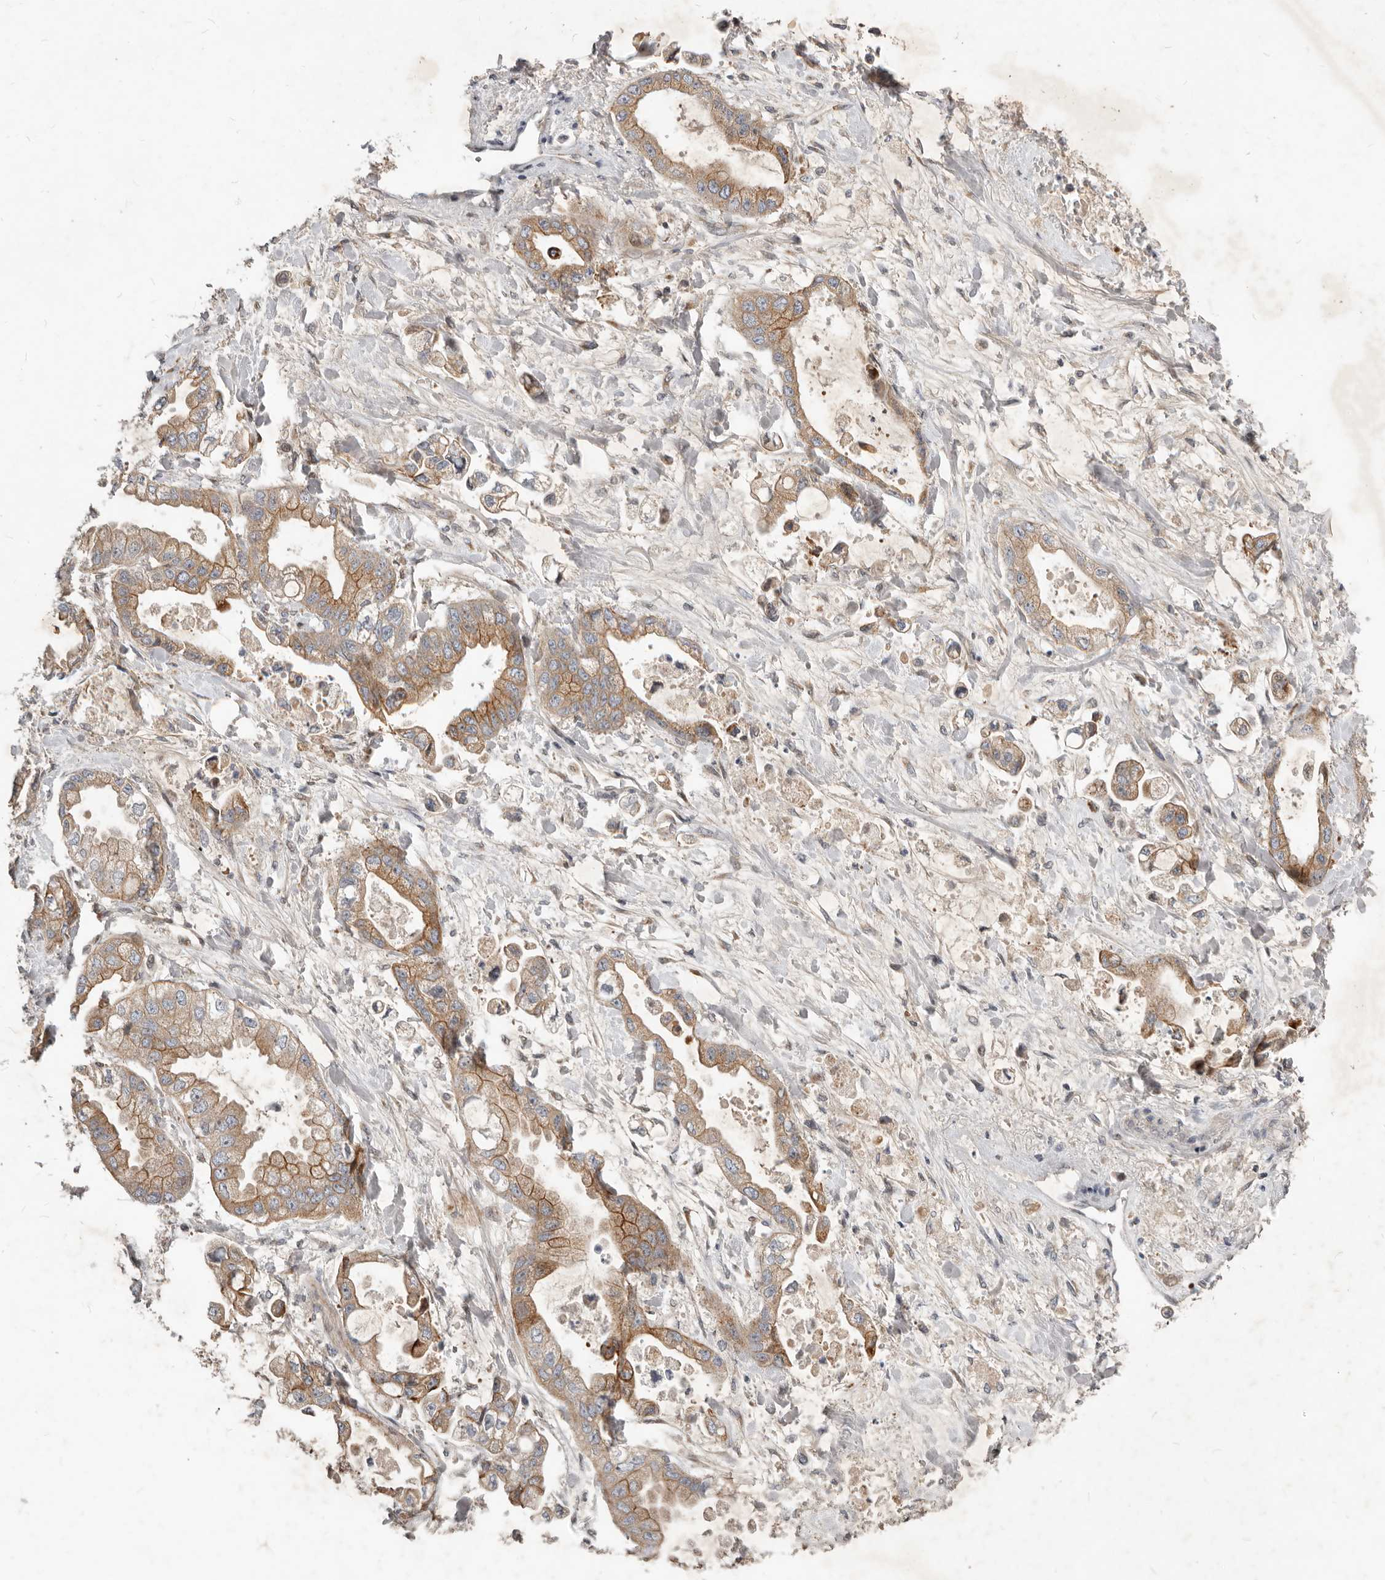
{"staining": {"intensity": "moderate", "quantity": ">75%", "location": "cytoplasmic/membranous"}, "tissue": "stomach cancer", "cell_type": "Tumor cells", "image_type": "cancer", "snomed": [{"axis": "morphology", "description": "Adenocarcinoma, NOS"}, {"axis": "topography", "description": "Stomach"}], "caption": "A medium amount of moderate cytoplasmic/membranous expression is present in about >75% of tumor cells in stomach cancer tissue.", "gene": "NPY4R", "patient": {"sex": "male", "age": 62}}